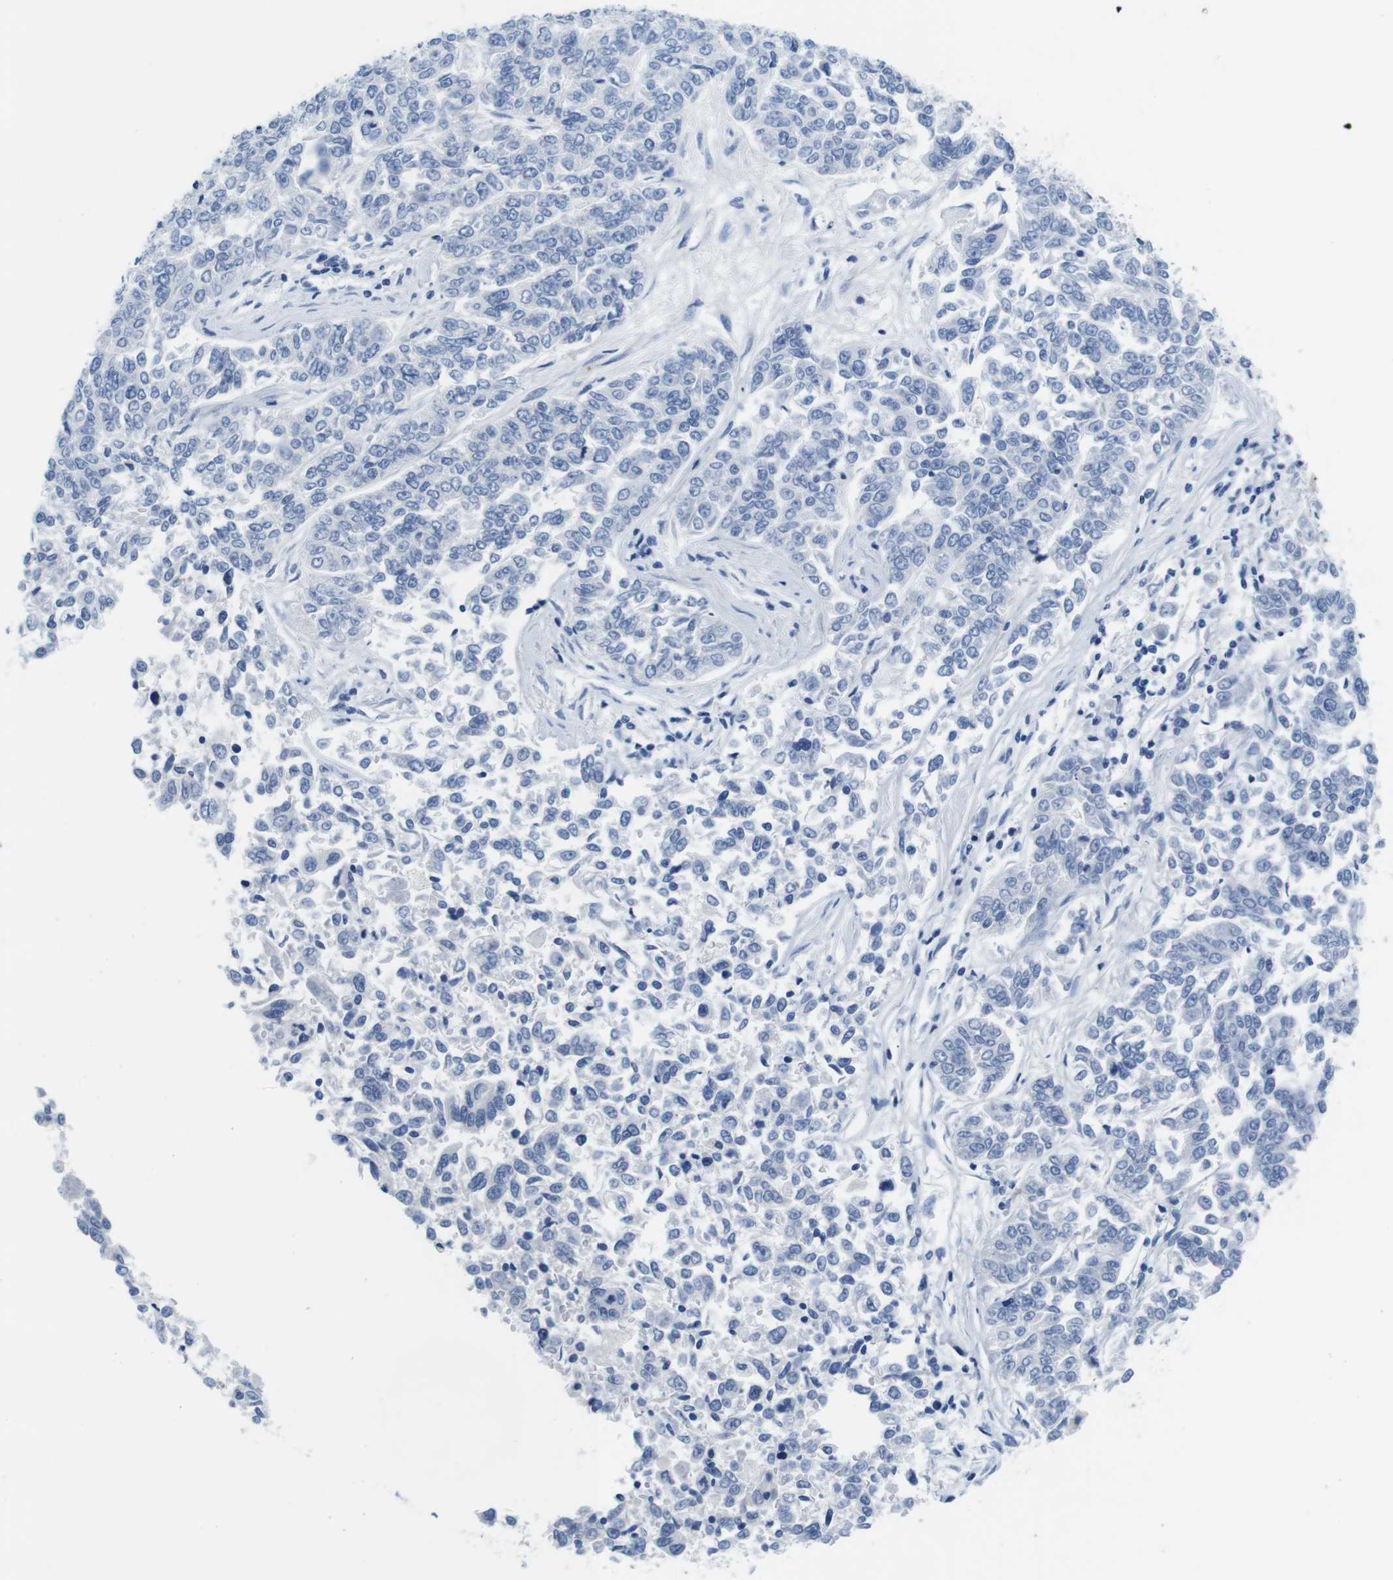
{"staining": {"intensity": "negative", "quantity": "none", "location": "none"}, "tissue": "lung cancer", "cell_type": "Tumor cells", "image_type": "cancer", "snomed": [{"axis": "morphology", "description": "Adenocarcinoma, NOS"}, {"axis": "topography", "description": "Lung"}], "caption": "DAB (3,3'-diaminobenzidine) immunohistochemical staining of lung cancer shows no significant positivity in tumor cells. Nuclei are stained in blue.", "gene": "MAP6", "patient": {"sex": "male", "age": 84}}